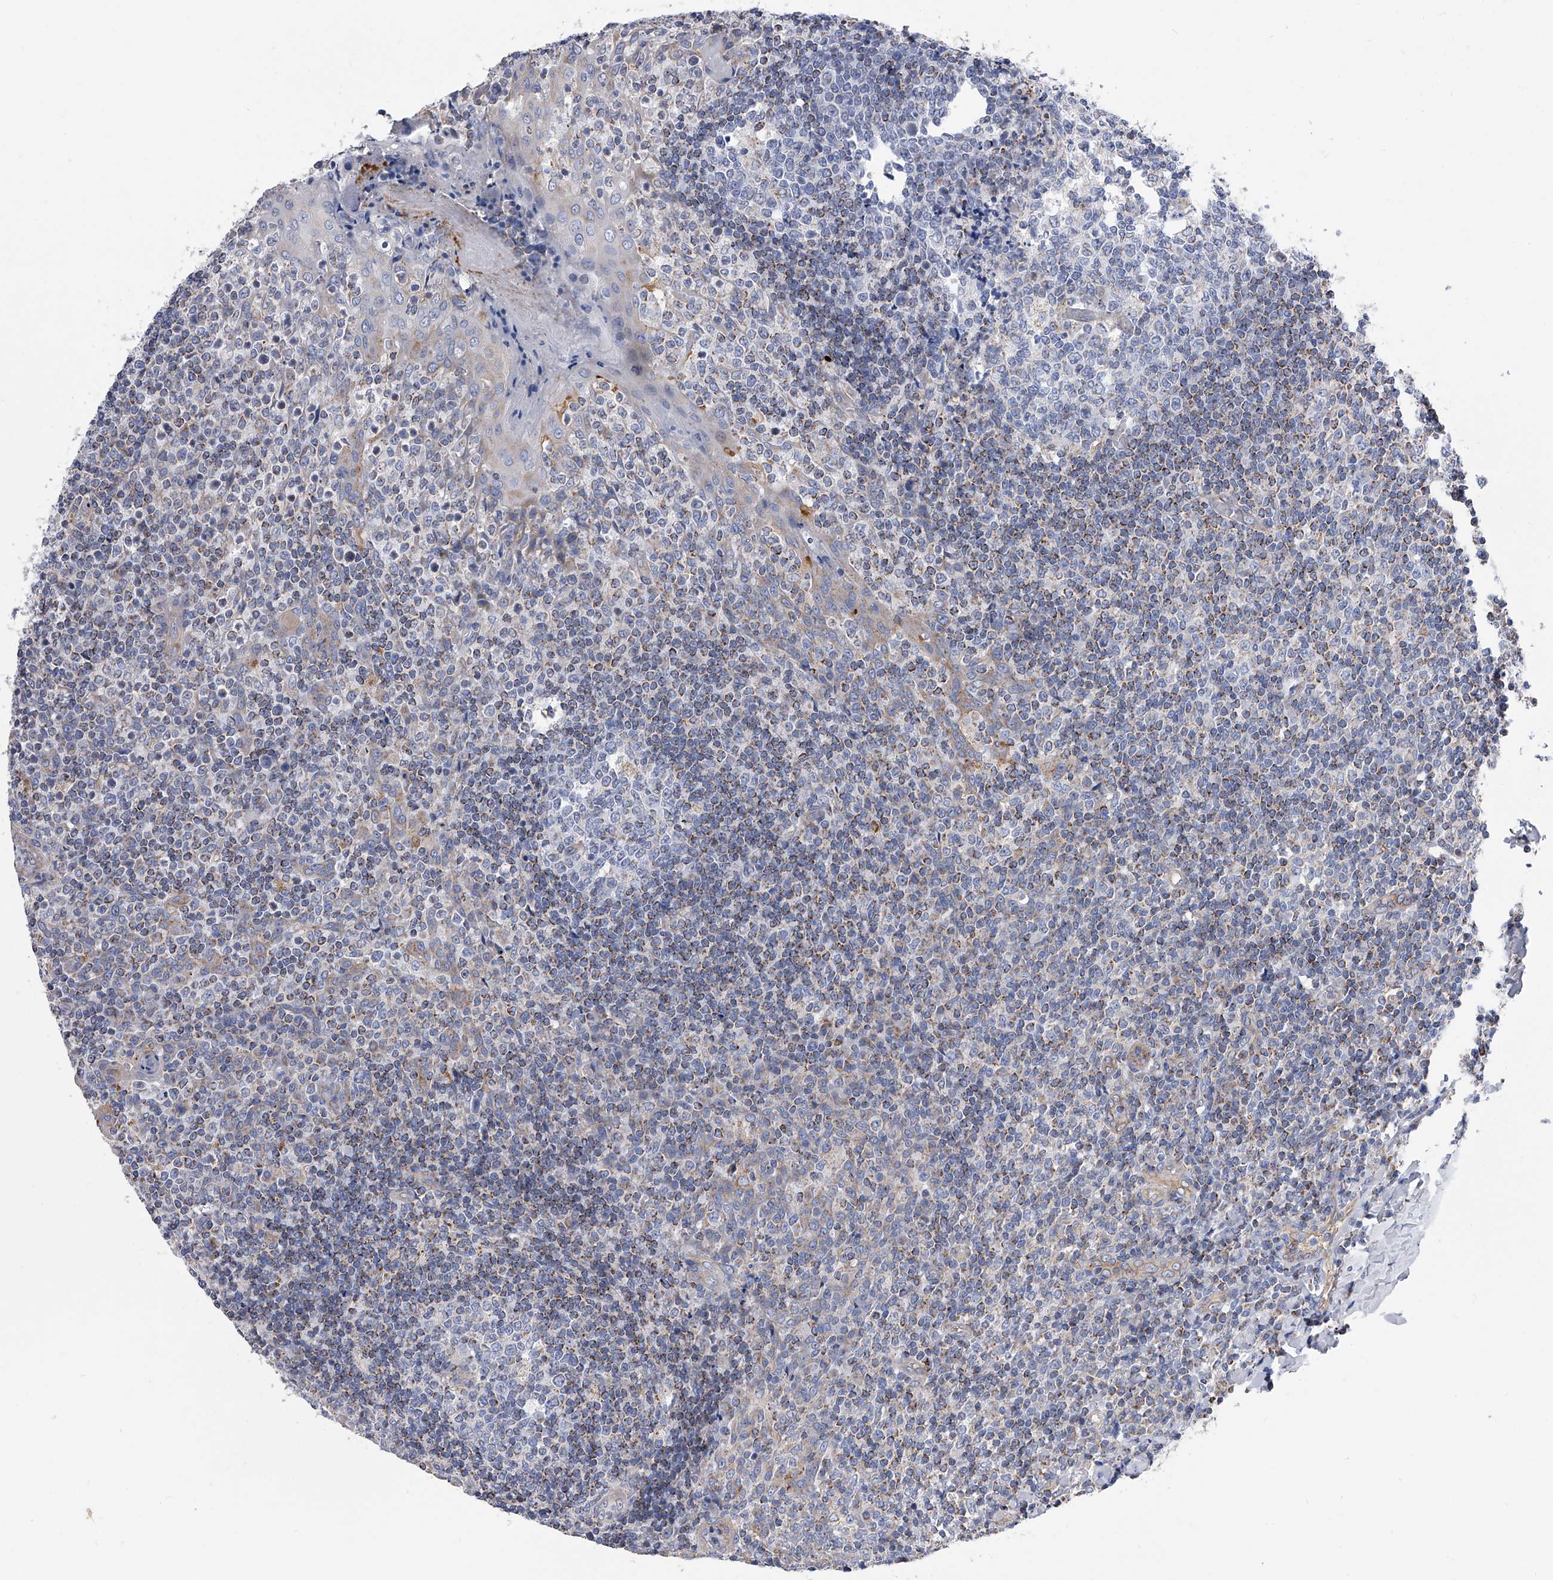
{"staining": {"intensity": "negative", "quantity": "none", "location": "none"}, "tissue": "tonsil", "cell_type": "Germinal center cells", "image_type": "normal", "snomed": [{"axis": "morphology", "description": "Normal tissue, NOS"}, {"axis": "topography", "description": "Tonsil"}], "caption": "Photomicrograph shows no protein staining in germinal center cells of unremarkable tonsil.", "gene": "PDSS2", "patient": {"sex": "female", "age": 19}}